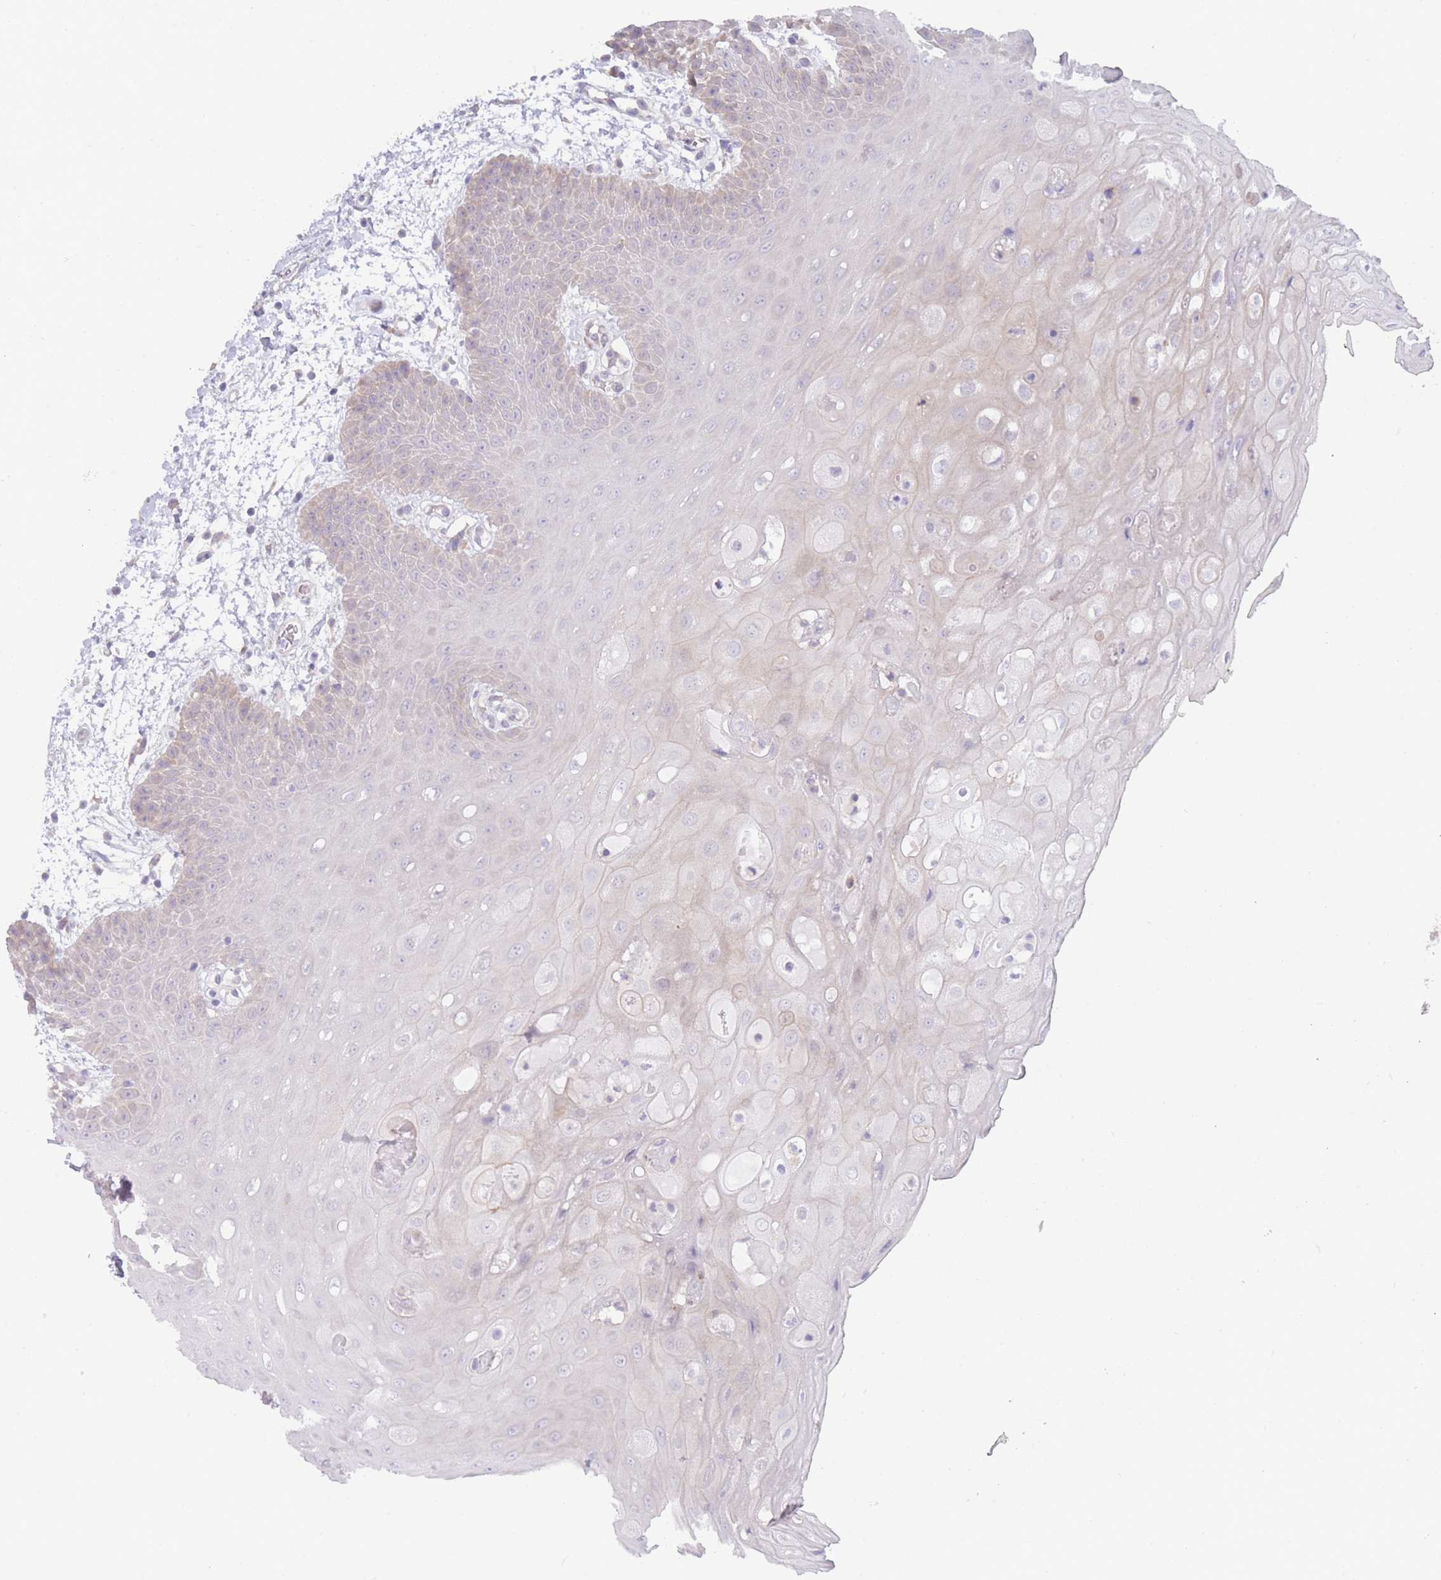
{"staining": {"intensity": "negative", "quantity": "none", "location": "none"}, "tissue": "oral mucosa", "cell_type": "Squamous epithelial cells", "image_type": "normal", "snomed": [{"axis": "morphology", "description": "Normal tissue, NOS"}, {"axis": "topography", "description": "Oral tissue"}, {"axis": "topography", "description": "Tounge, NOS"}], "caption": "High magnification brightfield microscopy of normal oral mucosa stained with DAB (3,3'-diaminobenzidine) (brown) and counterstained with hematoxylin (blue): squamous epithelial cells show no significant staining. (Brightfield microscopy of DAB immunohistochemistry (IHC) at high magnification).", "gene": "ZNF510", "patient": {"sex": "female", "age": 59}}